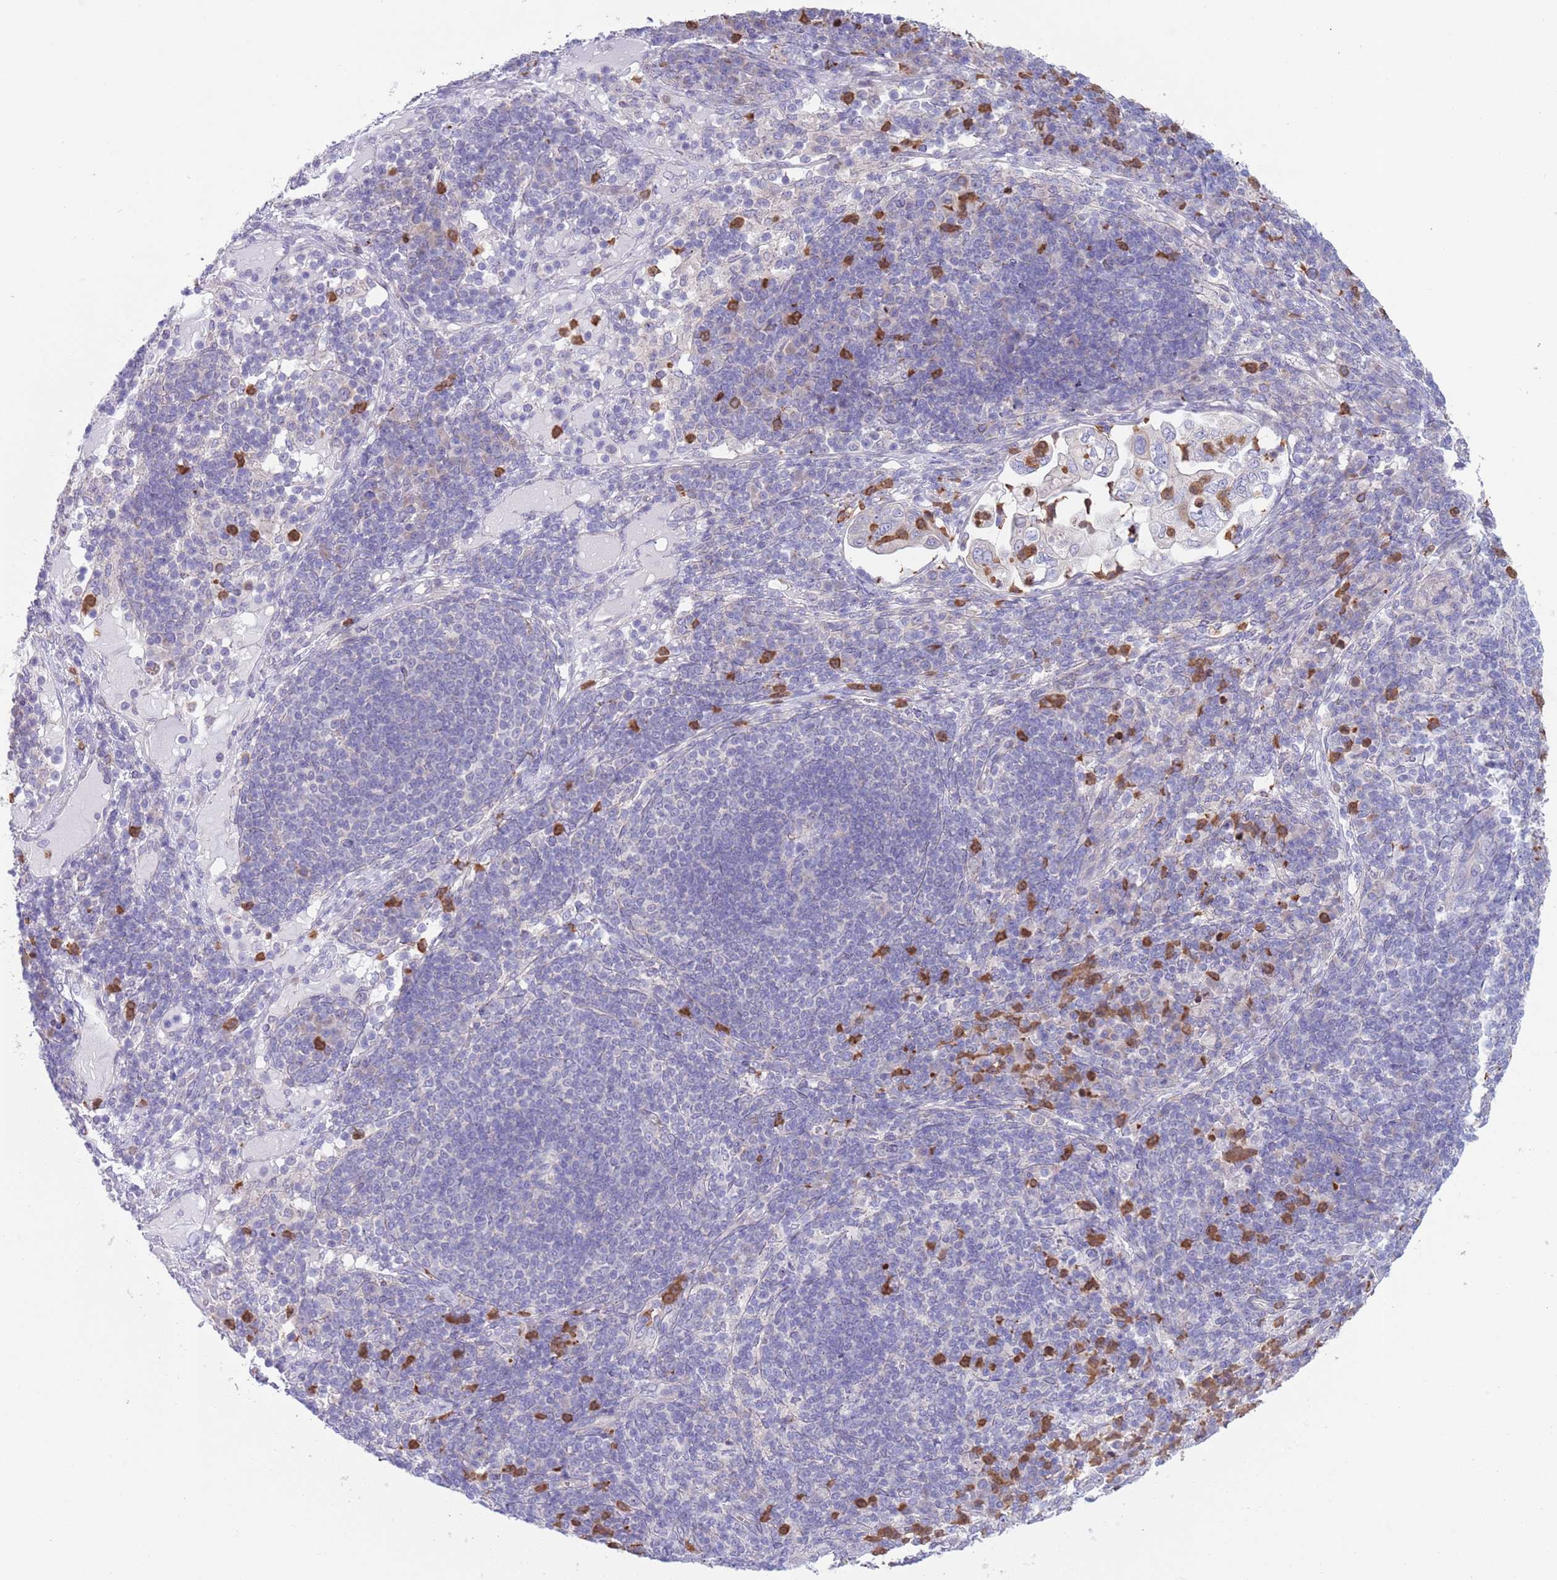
{"staining": {"intensity": "negative", "quantity": "none", "location": "none"}, "tissue": "pancreatic cancer", "cell_type": "Tumor cells", "image_type": "cancer", "snomed": [{"axis": "morphology", "description": "Normal tissue, NOS"}, {"axis": "morphology", "description": "Adenocarcinoma, NOS"}, {"axis": "topography", "description": "Lymph node"}, {"axis": "topography", "description": "Pancreas"}], "caption": "Immunohistochemical staining of human pancreatic cancer (adenocarcinoma) demonstrates no significant staining in tumor cells. Nuclei are stained in blue.", "gene": "ZFP2", "patient": {"sex": "female", "age": 67}}